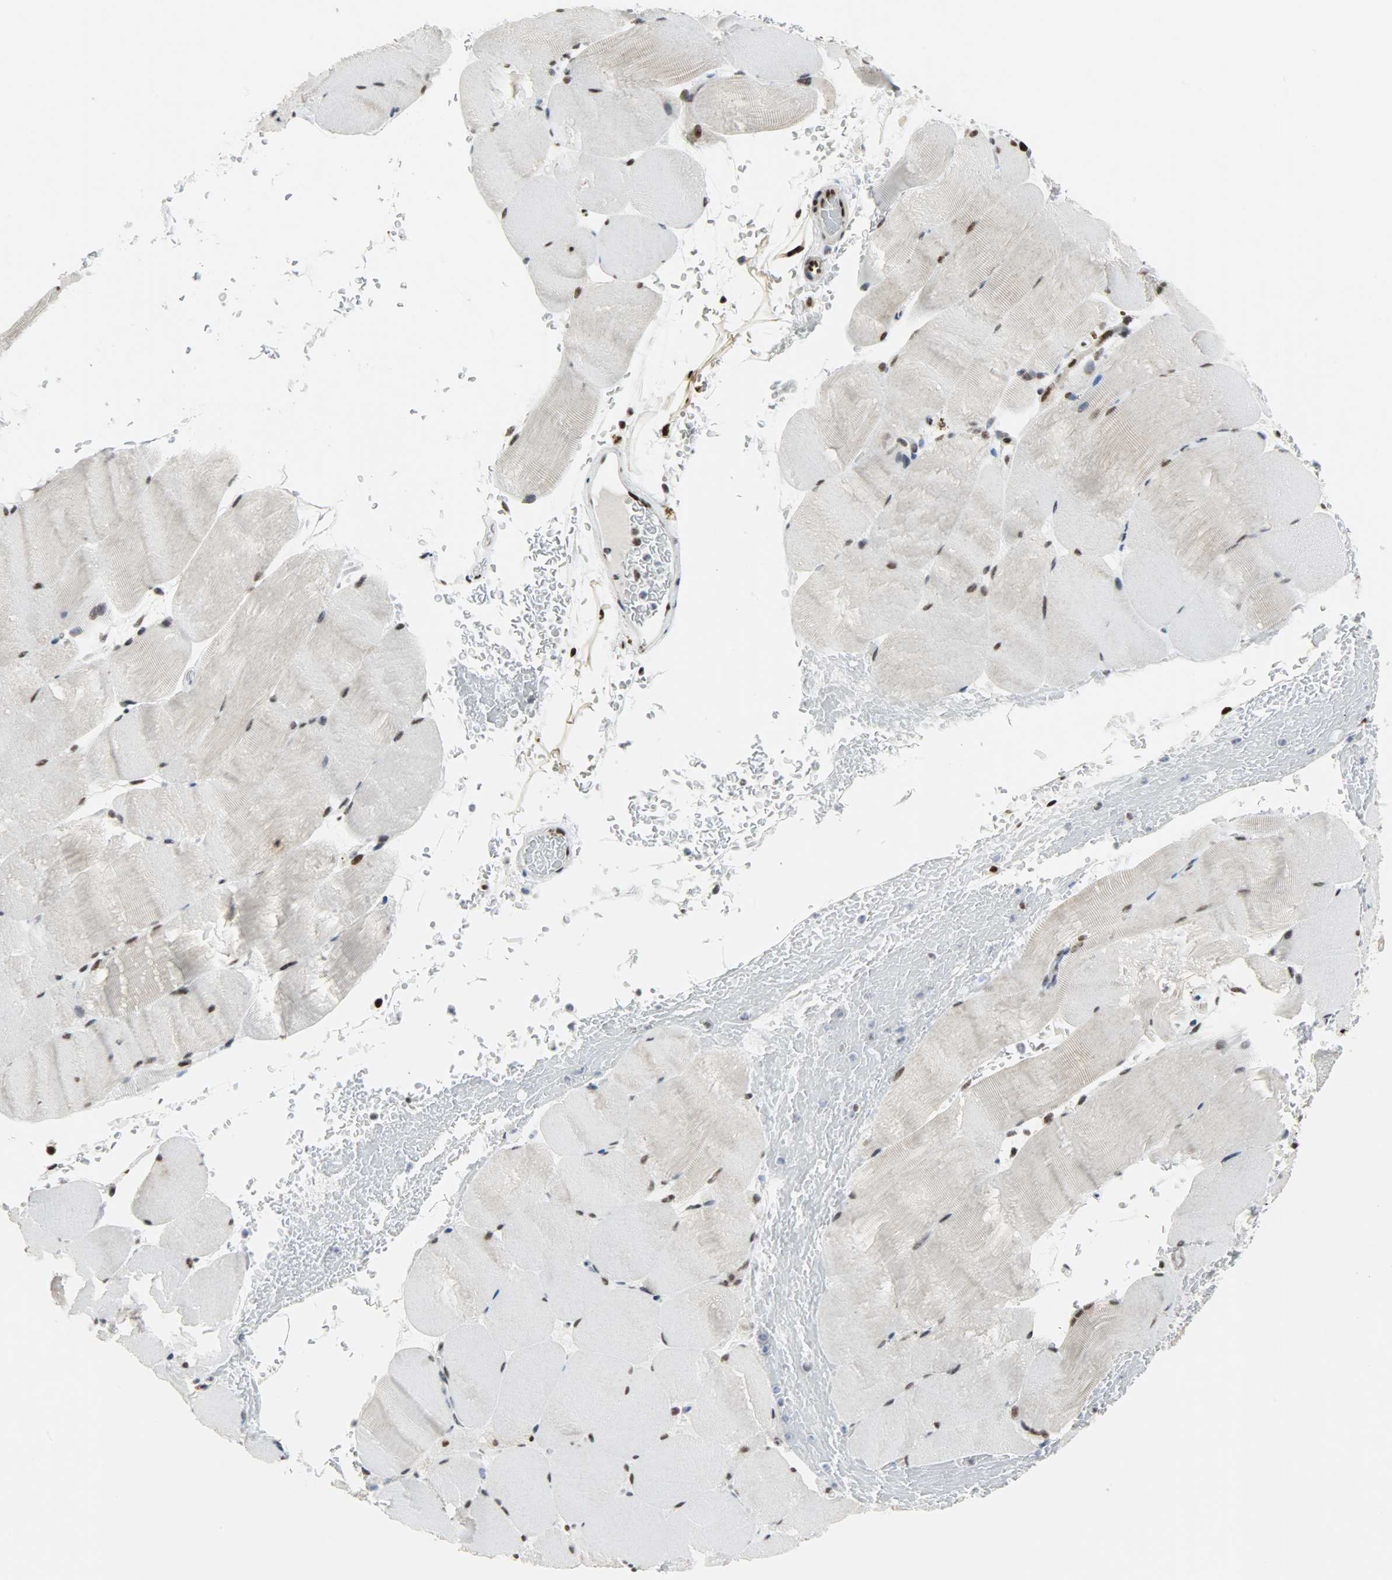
{"staining": {"intensity": "moderate", "quantity": ">75%", "location": "nuclear"}, "tissue": "skeletal muscle", "cell_type": "Myocytes", "image_type": "normal", "snomed": [{"axis": "morphology", "description": "Normal tissue, NOS"}, {"axis": "topography", "description": "Skeletal muscle"}], "caption": "Immunohistochemistry photomicrograph of unremarkable skeletal muscle: human skeletal muscle stained using immunohistochemistry displays medium levels of moderate protein expression localized specifically in the nuclear of myocytes, appearing as a nuclear brown color.", "gene": "SSB", "patient": {"sex": "female", "age": 37}}